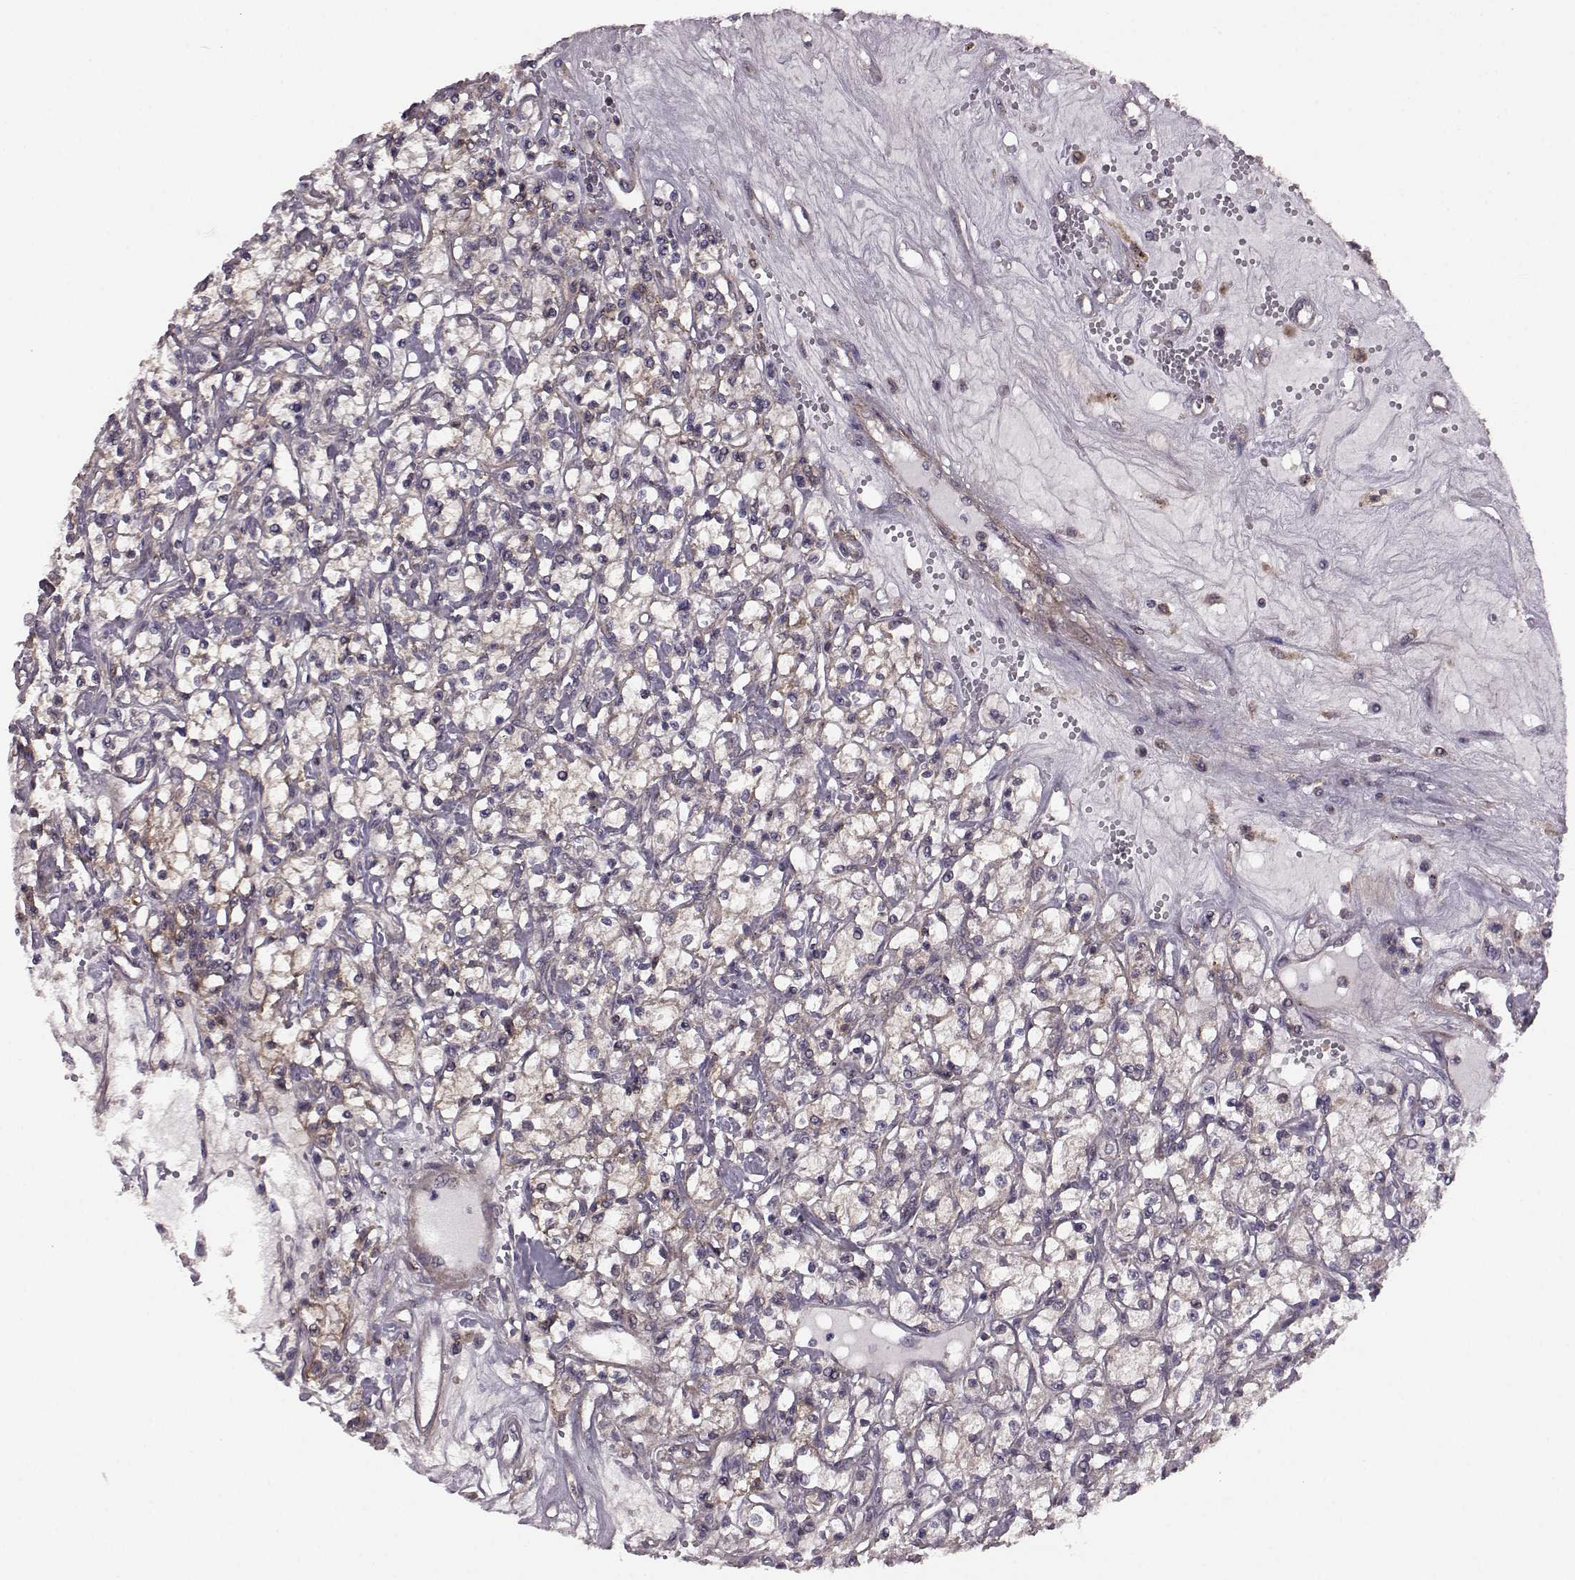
{"staining": {"intensity": "moderate", "quantity": "25%-75%", "location": "cytoplasmic/membranous"}, "tissue": "renal cancer", "cell_type": "Tumor cells", "image_type": "cancer", "snomed": [{"axis": "morphology", "description": "Adenocarcinoma, NOS"}, {"axis": "topography", "description": "Kidney"}], "caption": "This image exhibits immunohistochemistry (IHC) staining of human renal cancer (adenocarcinoma), with medium moderate cytoplasmic/membranous expression in about 25%-75% of tumor cells.", "gene": "FNIP2", "patient": {"sex": "female", "age": 59}}